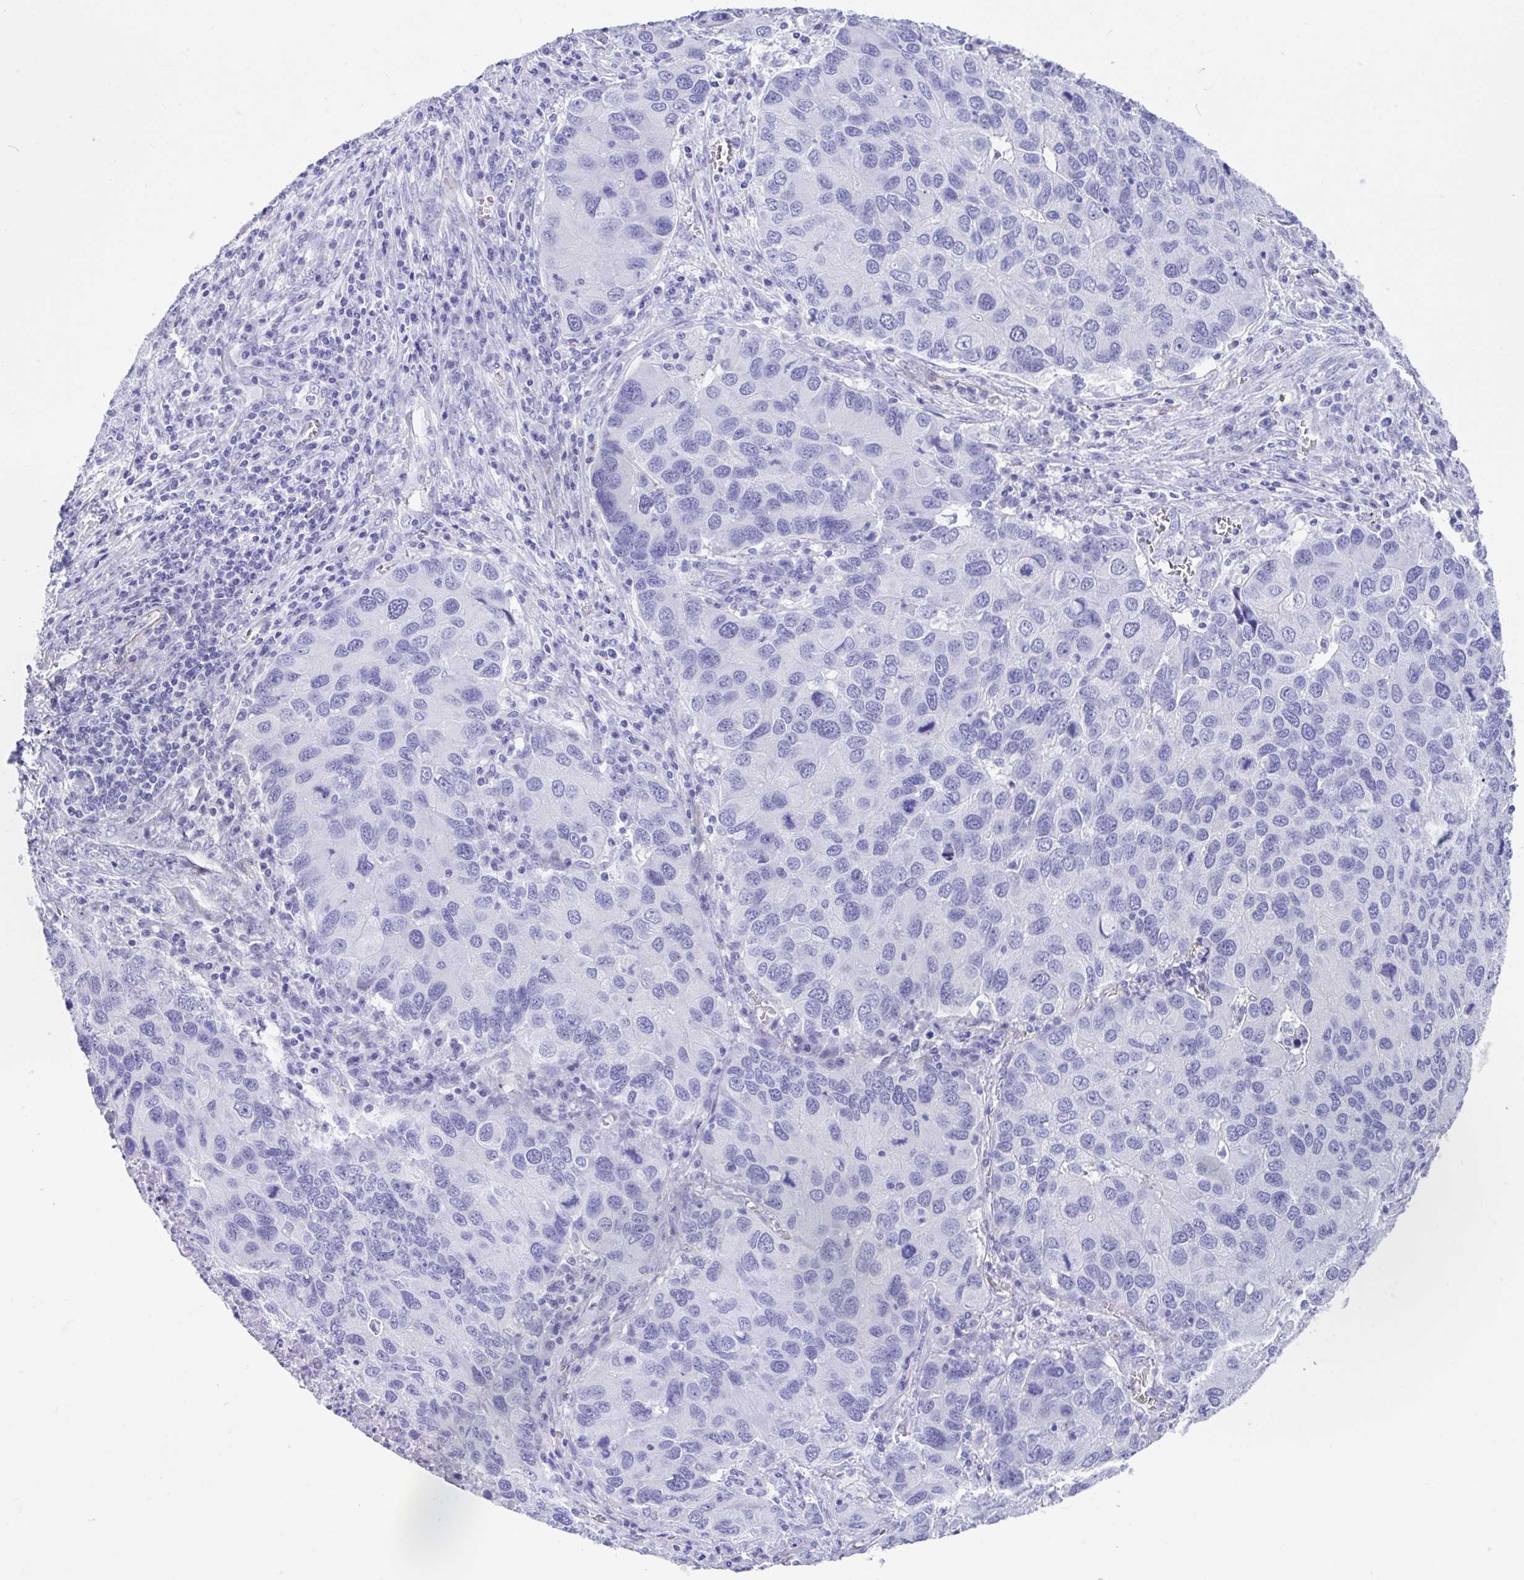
{"staining": {"intensity": "negative", "quantity": "none", "location": "none"}, "tissue": "lung cancer", "cell_type": "Tumor cells", "image_type": "cancer", "snomed": [{"axis": "morphology", "description": "Aneuploidy"}, {"axis": "morphology", "description": "Adenocarcinoma, NOS"}, {"axis": "topography", "description": "Lymph node"}, {"axis": "topography", "description": "Lung"}], "caption": "Adenocarcinoma (lung) was stained to show a protein in brown. There is no significant staining in tumor cells. The staining is performed using DAB (3,3'-diaminobenzidine) brown chromogen with nuclei counter-stained in using hematoxylin.", "gene": "FAM107A", "patient": {"sex": "female", "age": 74}}